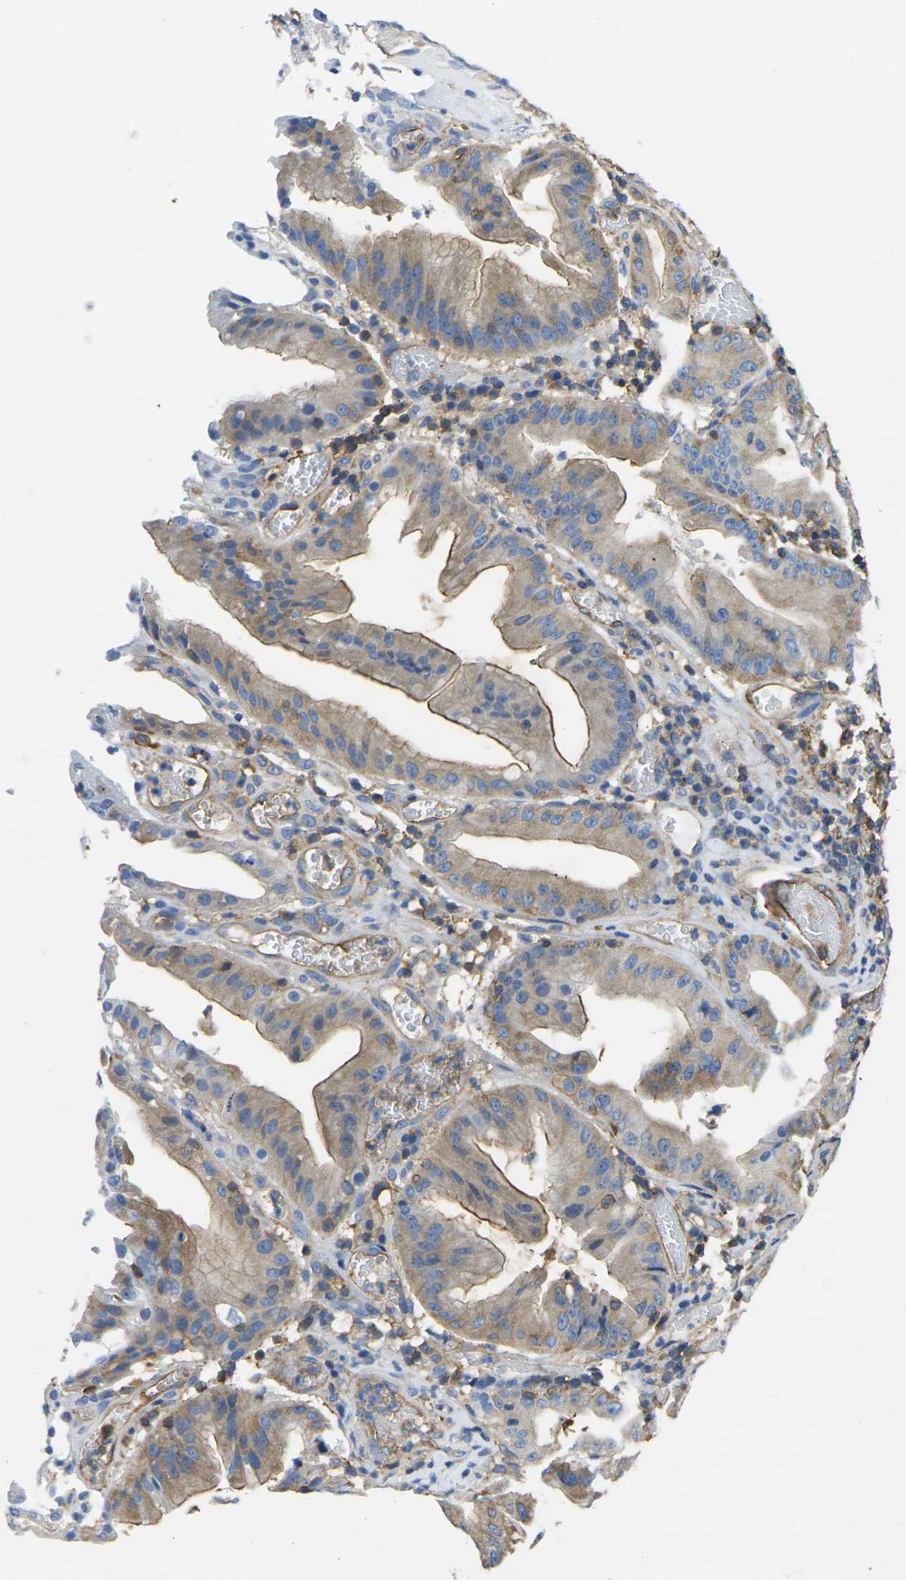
{"staining": {"intensity": "moderate", "quantity": "25%-75%", "location": "cytoplasmic/membranous"}, "tissue": "stomach cancer", "cell_type": "Tumor cells", "image_type": "cancer", "snomed": [{"axis": "morphology", "description": "Normal tissue, NOS"}, {"axis": "morphology", "description": "Adenocarcinoma, NOS"}, {"axis": "topography", "description": "Stomach"}], "caption": "DAB immunohistochemical staining of human stomach cancer (adenocarcinoma) displays moderate cytoplasmic/membranous protein positivity in approximately 25%-75% of tumor cells.", "gene": "FAM110D", "patient": {"sex": "male", "age": 48}}